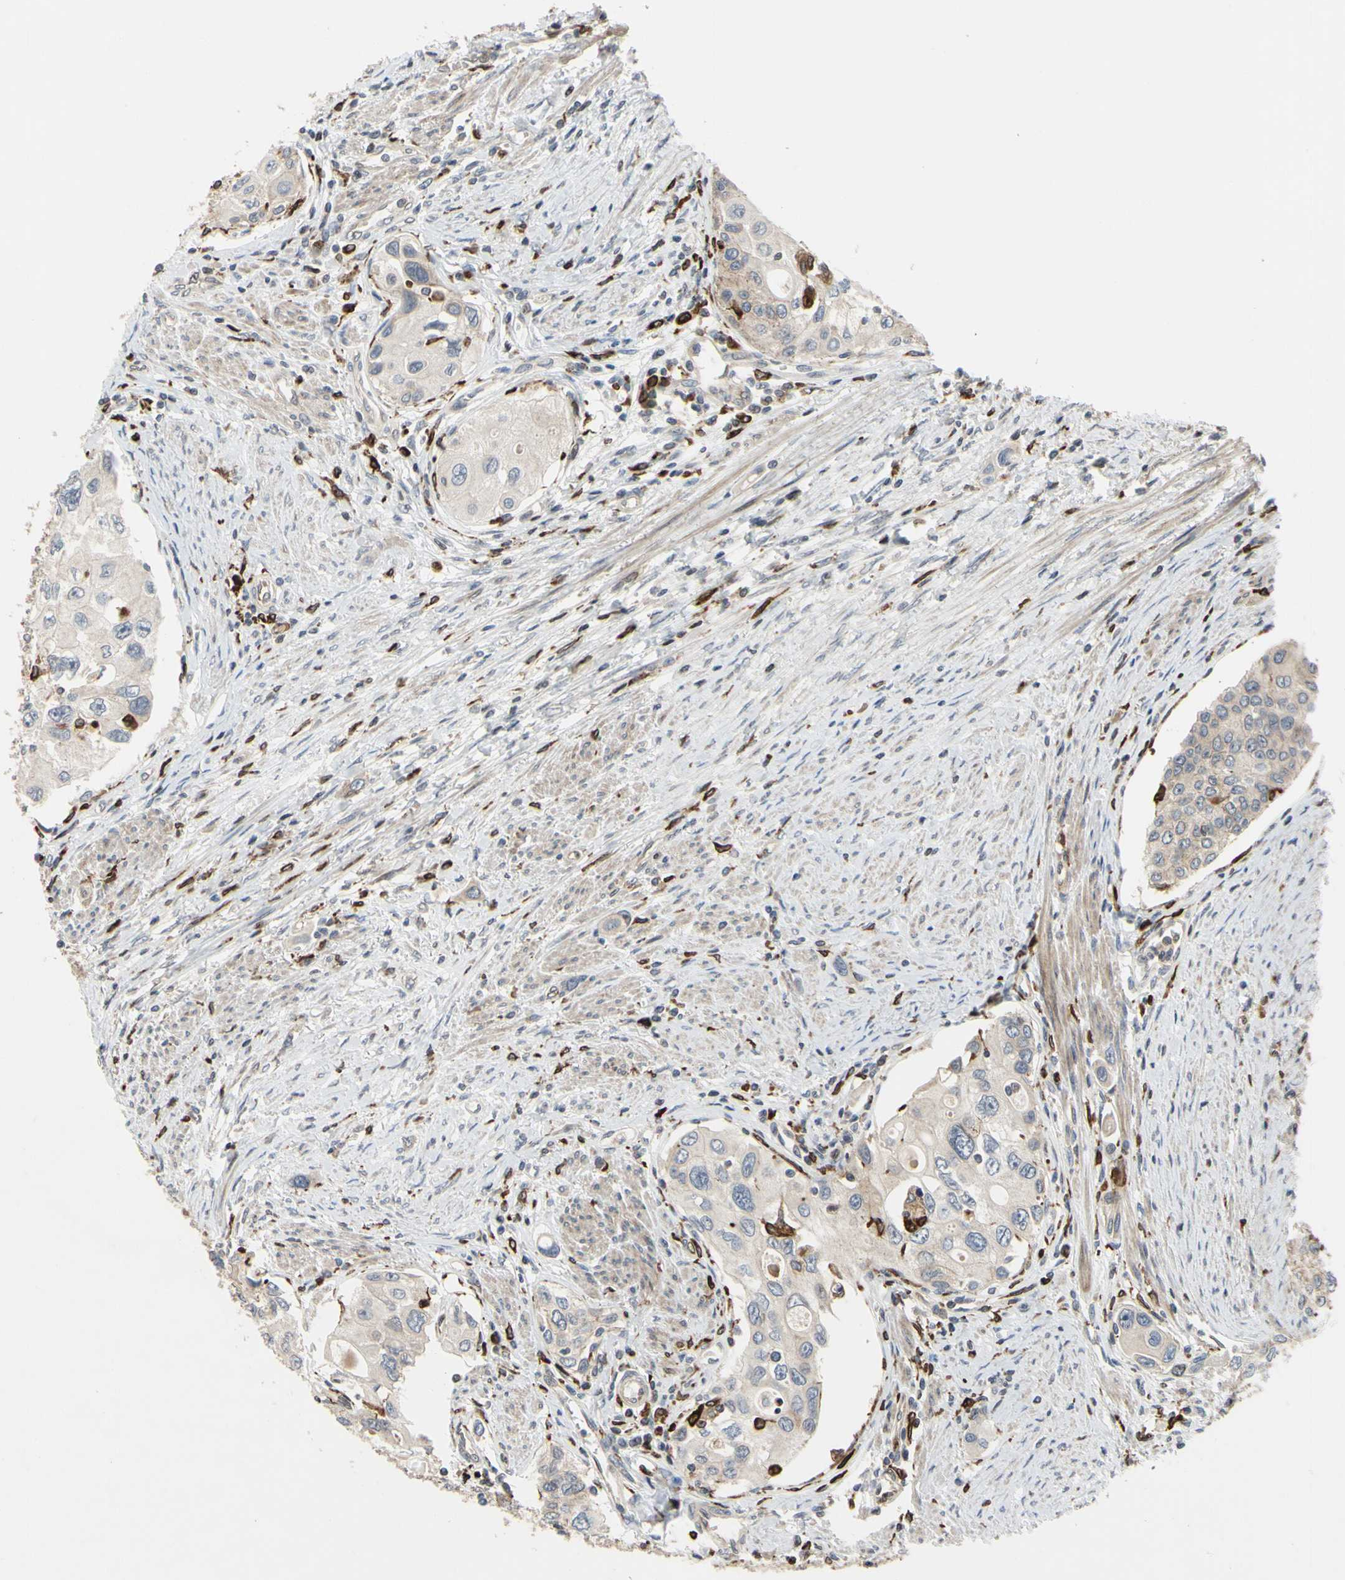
{"staining": {"intensity": "weak", "quantity": ">75%", "location": "cytoplasmic/membranous"}, "tissue": "urothelial cancer", "cell_type": "Tumor cells", "image_type": "cancer", "snomed": [{"axis": "morphology", "description": "Urothelial carcinoma, High grade"}, {"axis": "topography", "description": "Urinary bladder"}], "caption": "This is an image of IHC staining of high-grade urothelial carcinoma, which shows weak positivity in the cytoplasmic/membranous of tumor cells.", "gene": "PLXNA2", "patient": {"sex": "female", "age": 56}}